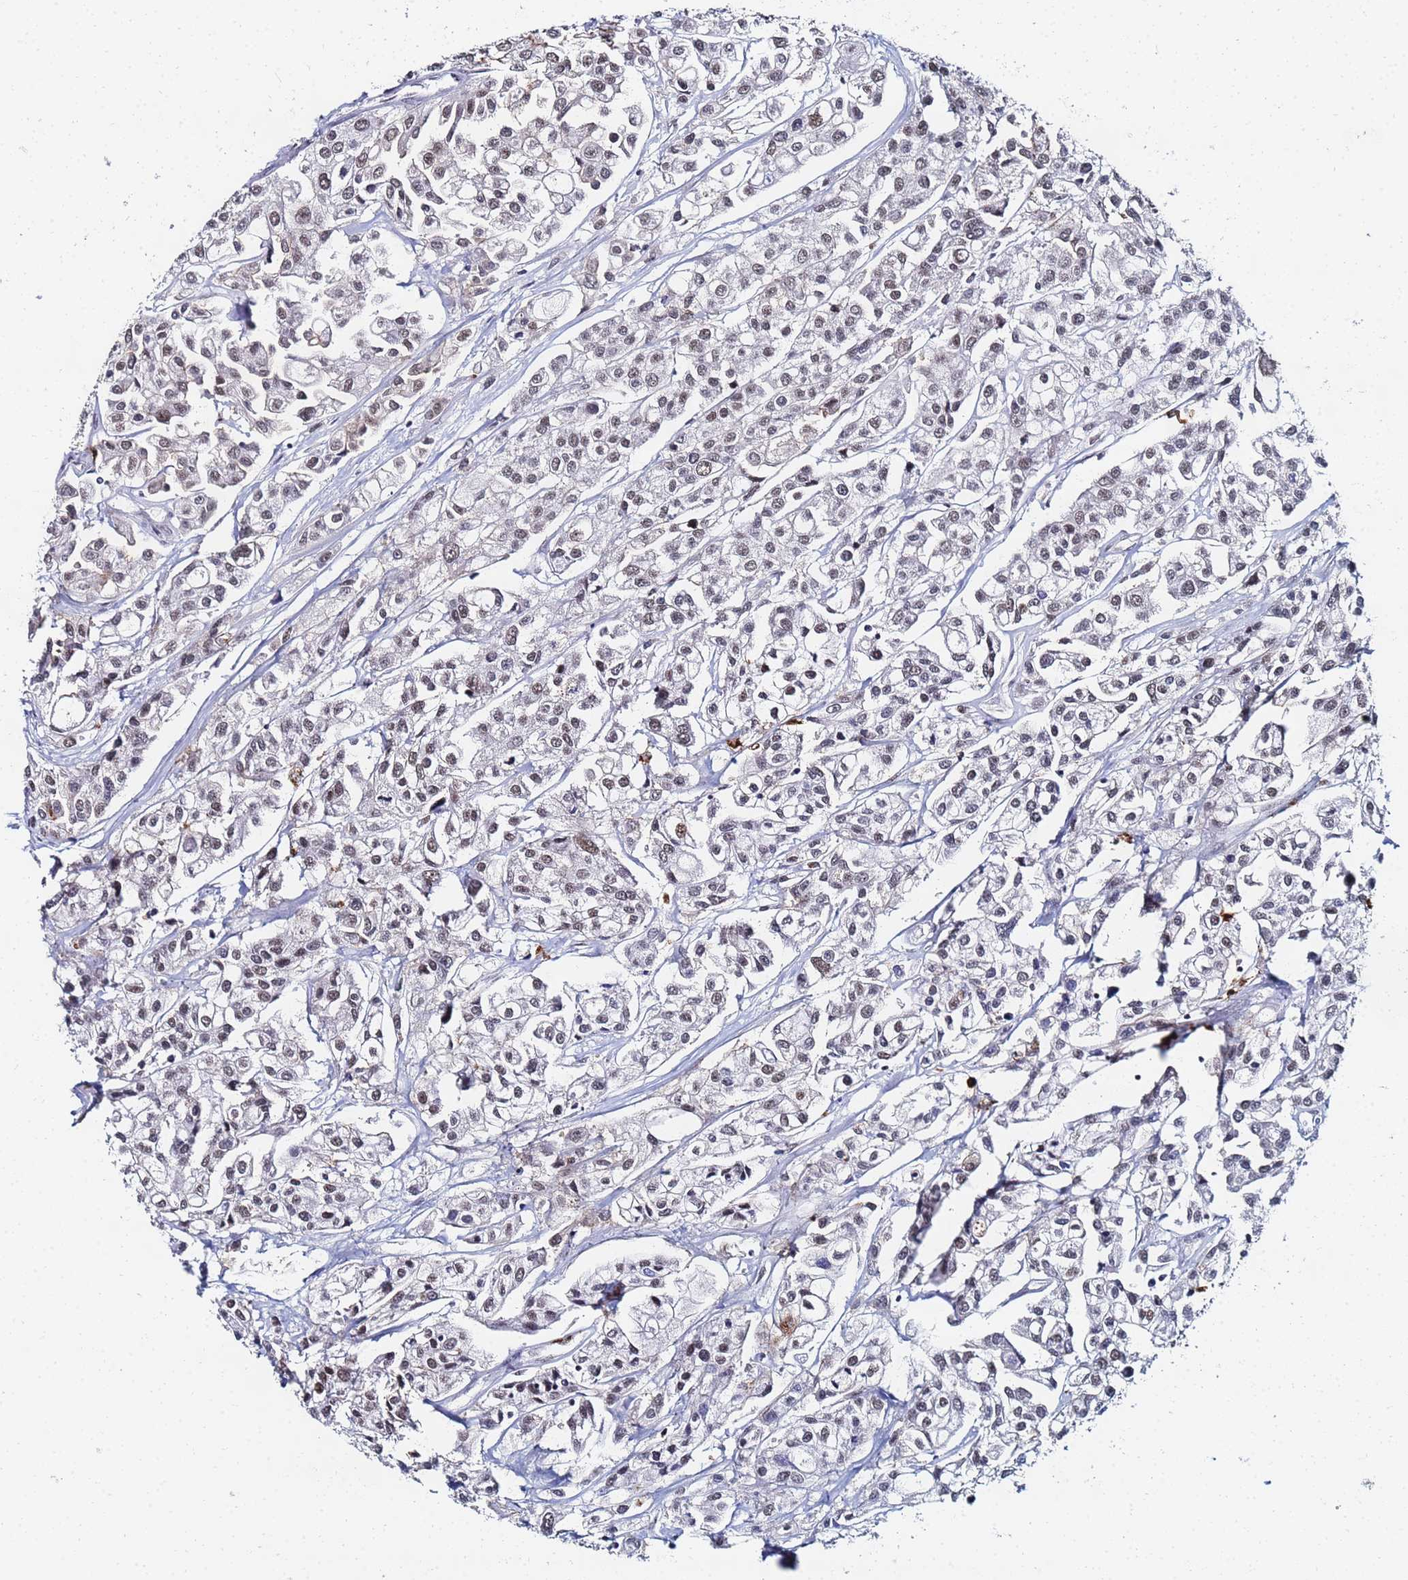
{"staining": {"intensity": "weak", "quantity": "<25%", "location": "nuclear"}, "tissue": "urothelial cancer", "cell_type": "Tumor cells", "image_type": "cancer", "snomed": [{"axis": "morphology", "description": "Urothelial carcinoma, High grade"}, {"axis": "topography", "description": "Urinary bladder"}], "caption": "Tumor cells show no significant expression in urothelial carcinoma (high-grade). (DAB (3,3'-diaminobenzidine) IHC visualized using brightfield microscopy, high magnification).", "gene": "MTCL1", "patient": {"sex": "male", "age": 67}}